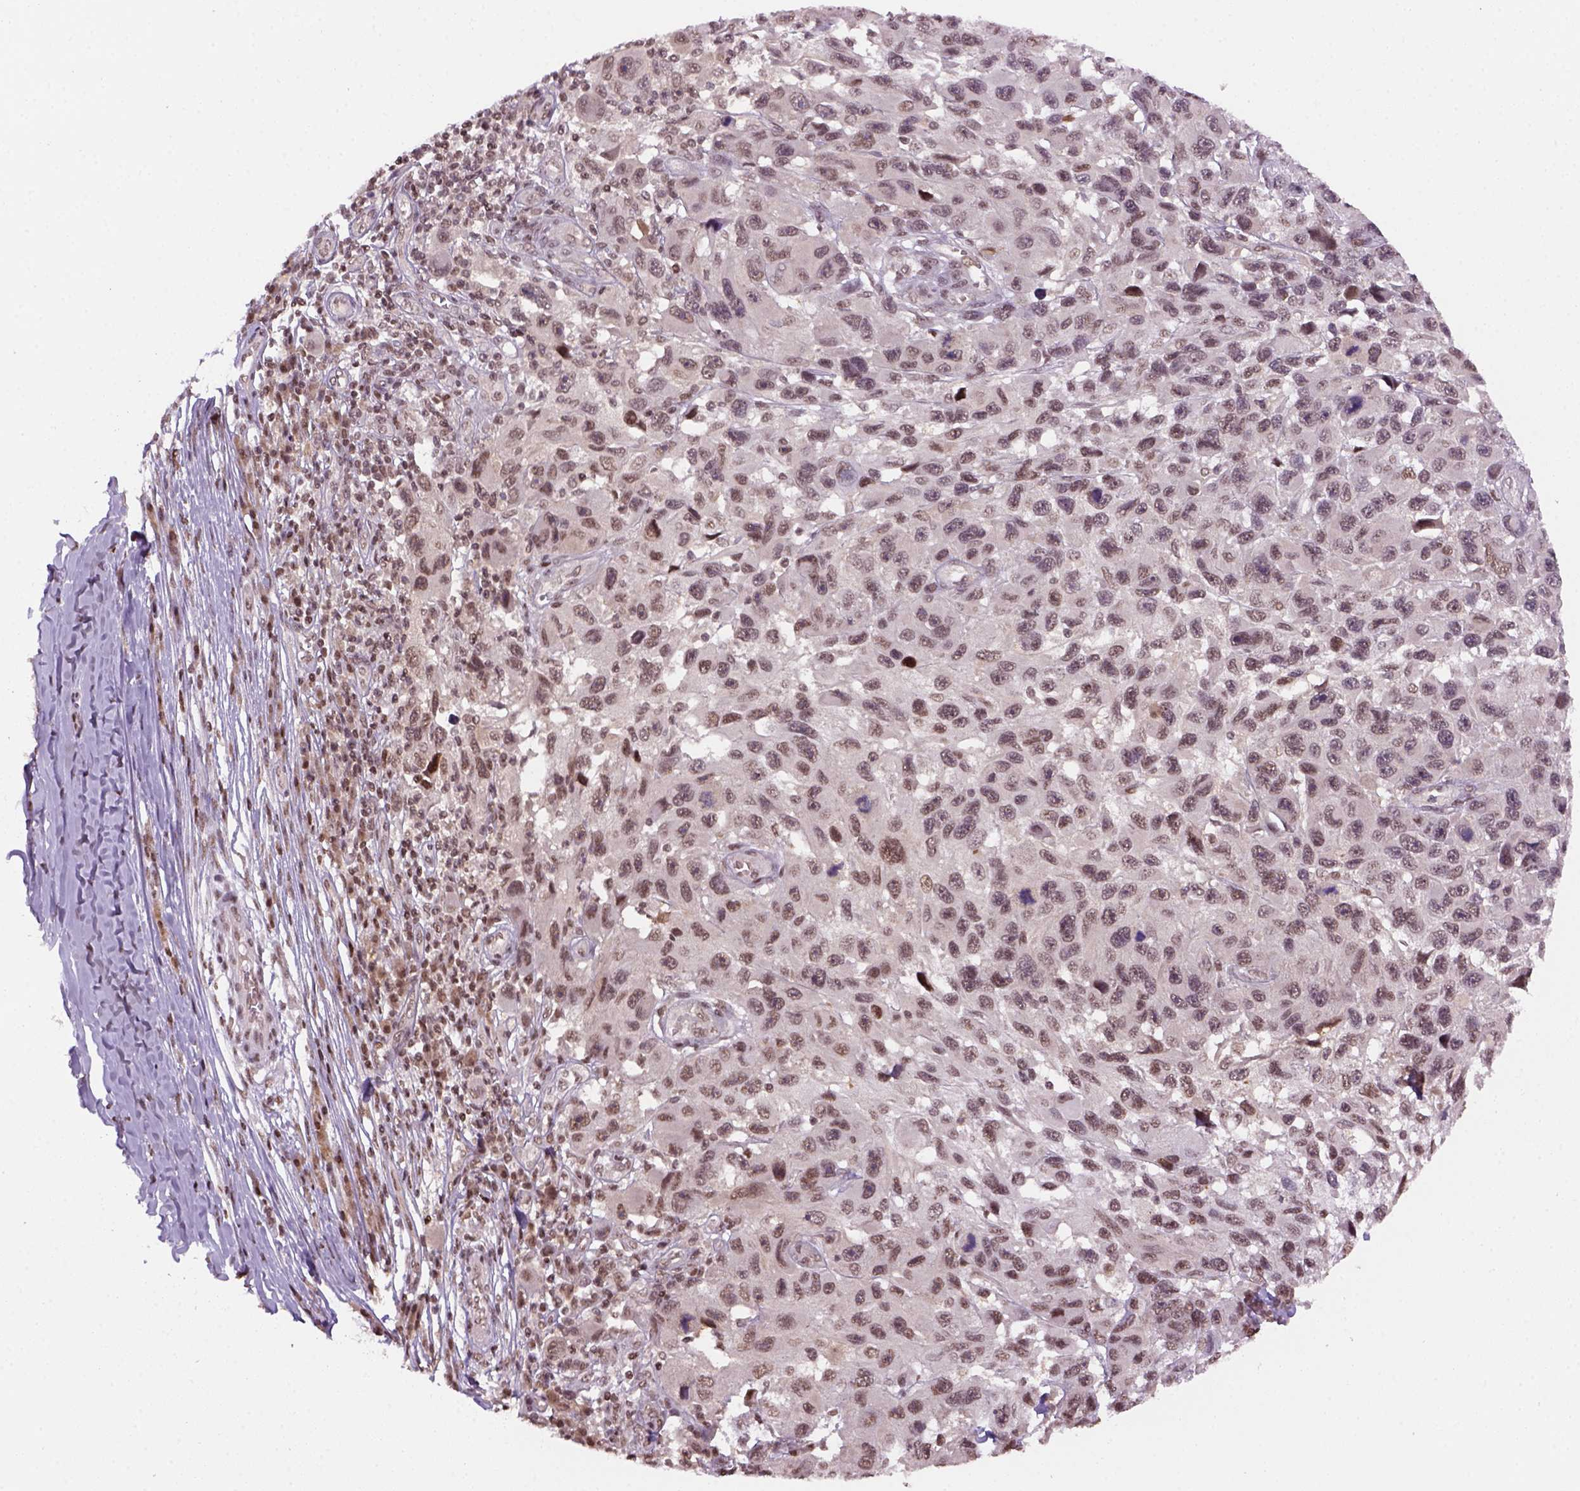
{"staining": {"intensity": "weak", "quantity": ">75%", "location": "nuclear"}, "tissue": "melanoma", "cell_type": "Tumor cells", "image_type": "cancer", "snomed": [{"axis": "morphology", "description": "Malignant melanoma, NOS"}, {"axis": "topography", "description": "Skin"}], "caption": "Brown immunohistochemical staining in human malignant melanoma exhibits weak nuclear expression in about >75% of tumor cells. Immunohistochemistry stains the protein of interest in brown and the nuclei are stained blue.", "gene": "GOT1", "patient": {"sex": "male", "age": 53}}